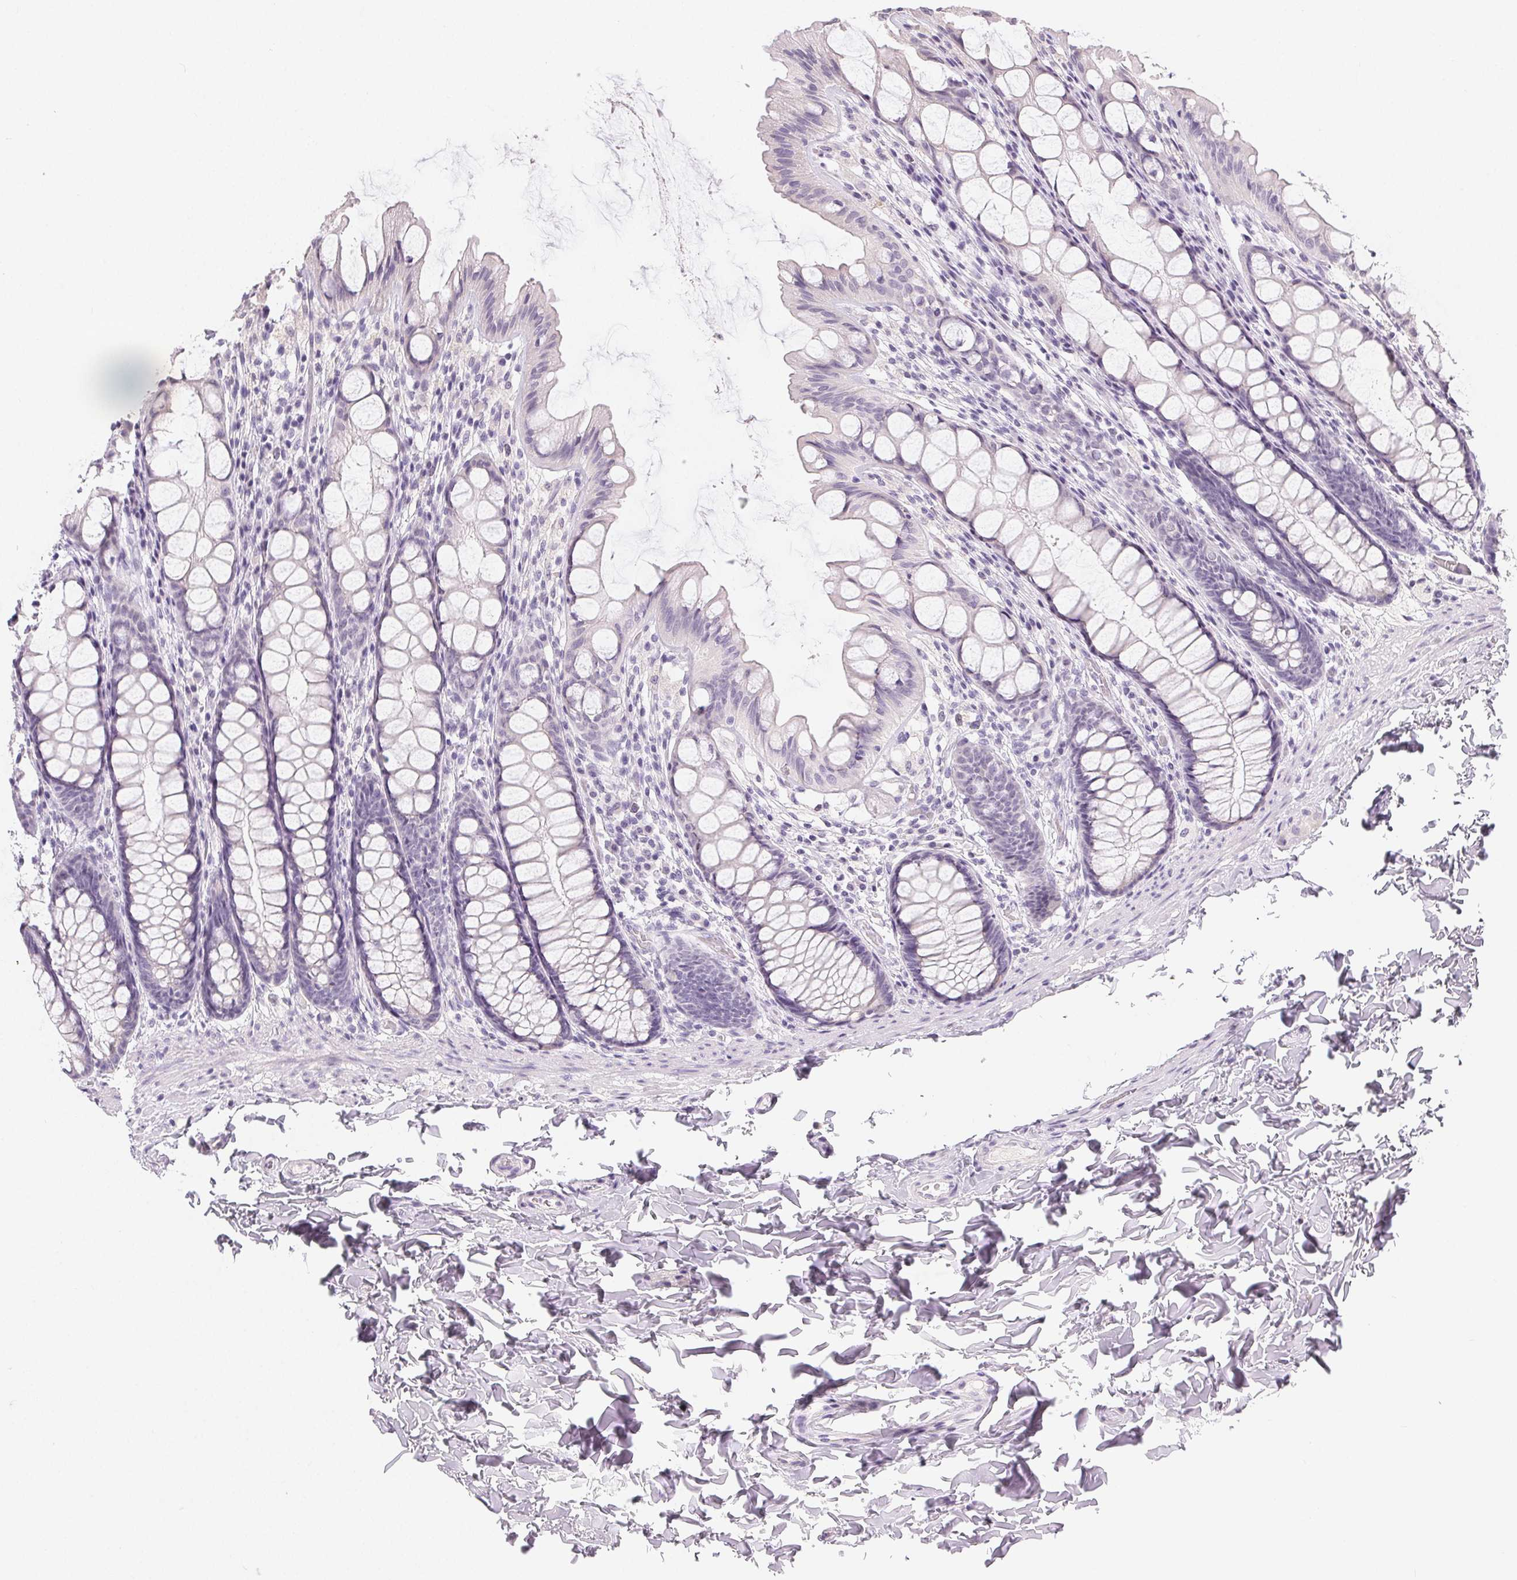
{"staining": {"intensity": "negative", "quantity": "none", "location": "none"}, "tissue": "colon", "cell_type": "Endothelial cells", "image_type": "normal", "snomed": [{"axis": "morphology", "description": "Normal tissue, NOS"}, {"axis": "topography", "description": "Colon"}], "caption": "Immunohistochemistry (IHC) photomicrograph of unremarkable colon stained for a protein (brown), which shows no staining in endothelial cells.", "gene": "MIOX", "patient": {"sex": "male", "age": 47}}